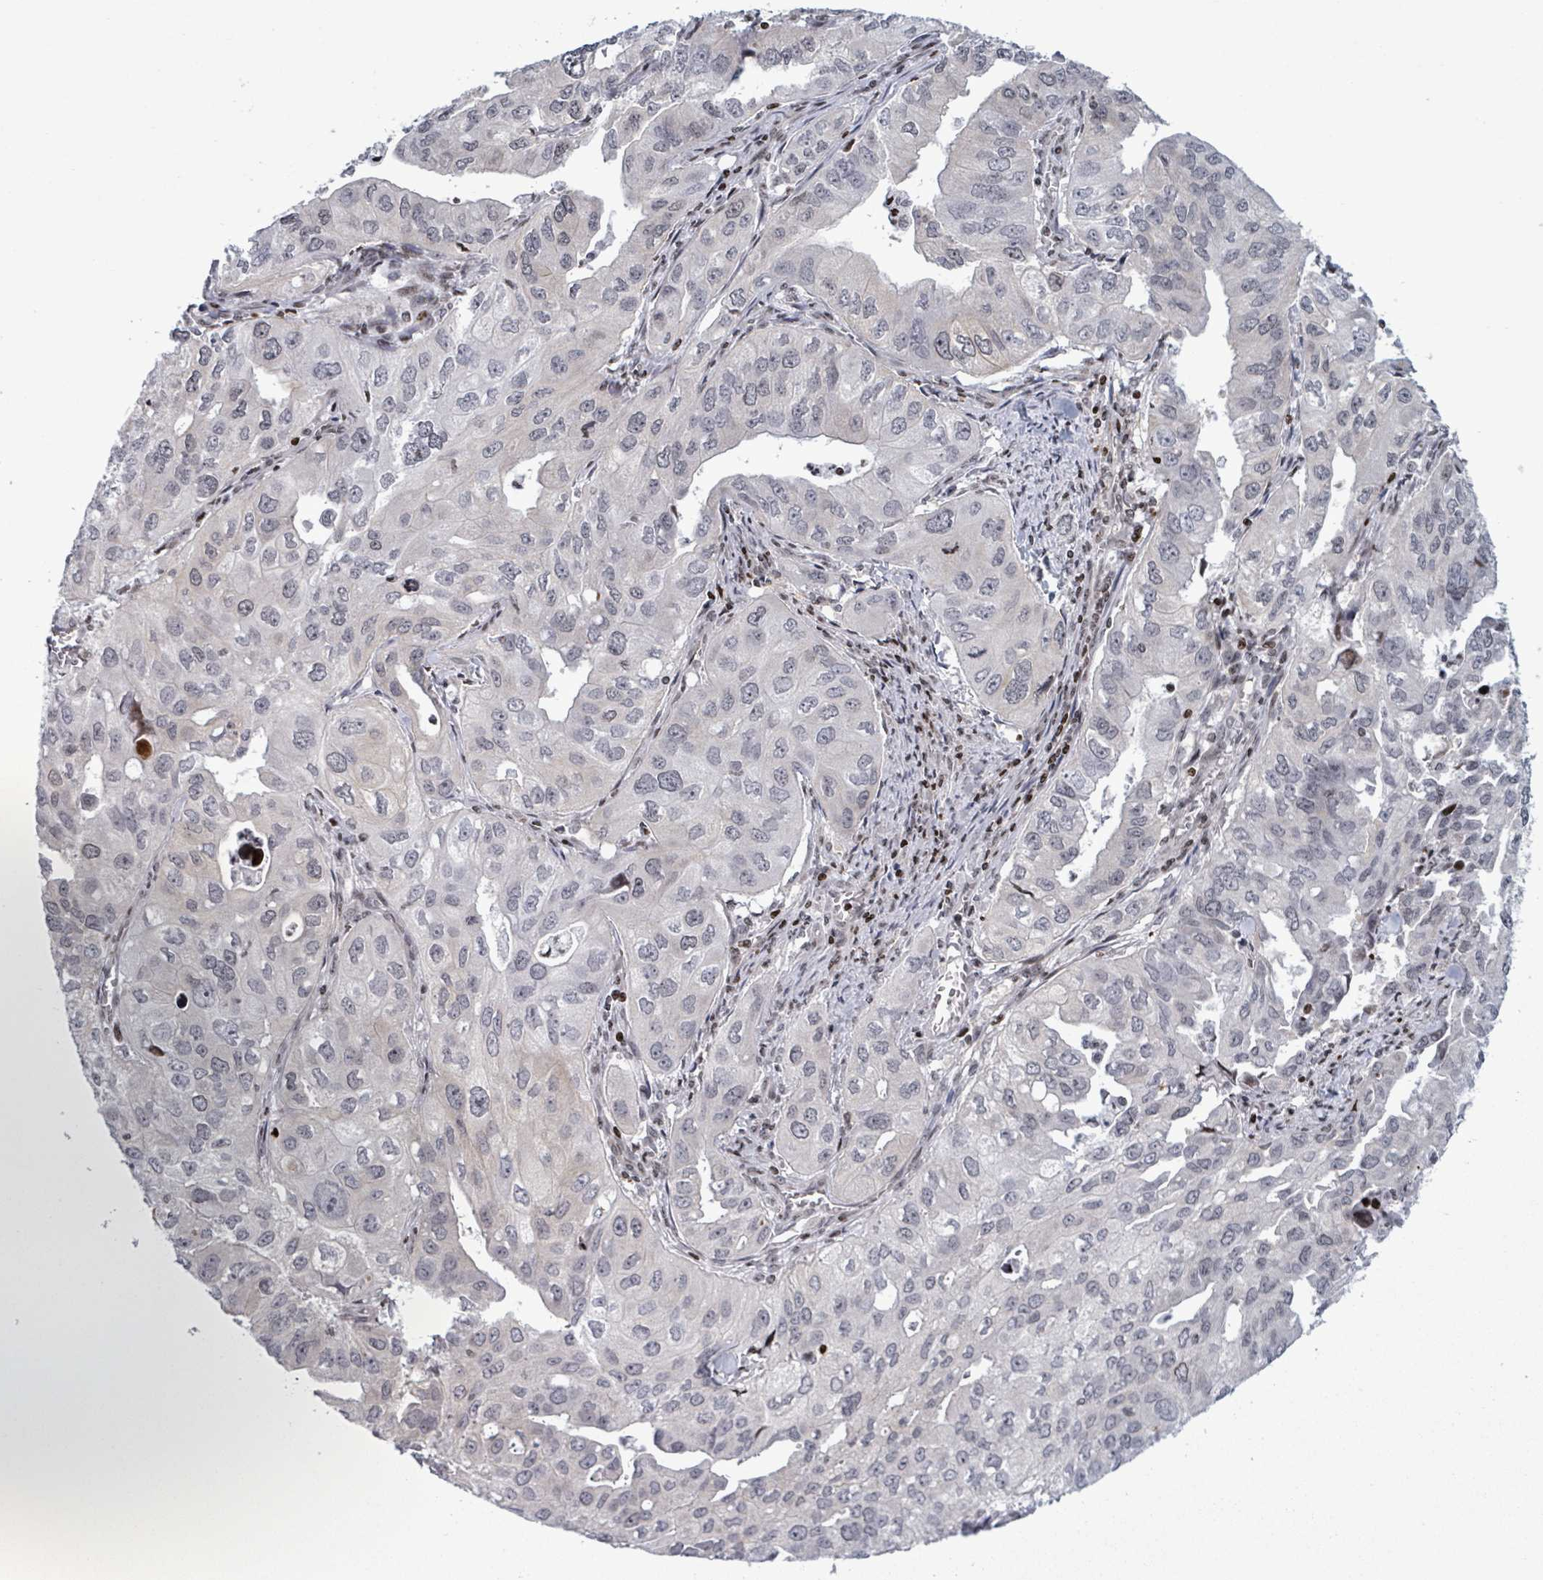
{"staining": {"intensity": "negative", "quantity": "none", "location": "none"}, "tissue": "lung cancer", "cell_type": "Tumor cells", "image_type": "cancer", "snomed": [{"axis": "morphology", "description": "Adenocarcinoma, NOS"}, {"axis": "topography", "description": "Lung"}], "caption": "Human adenocarcinoma (lung) stained for a protein using immunohistochemistry (IHC) demonstrates no positivity in tumor cells.", "gene": "FNDC4", "patient": {"sex": "male", "age": 48}}